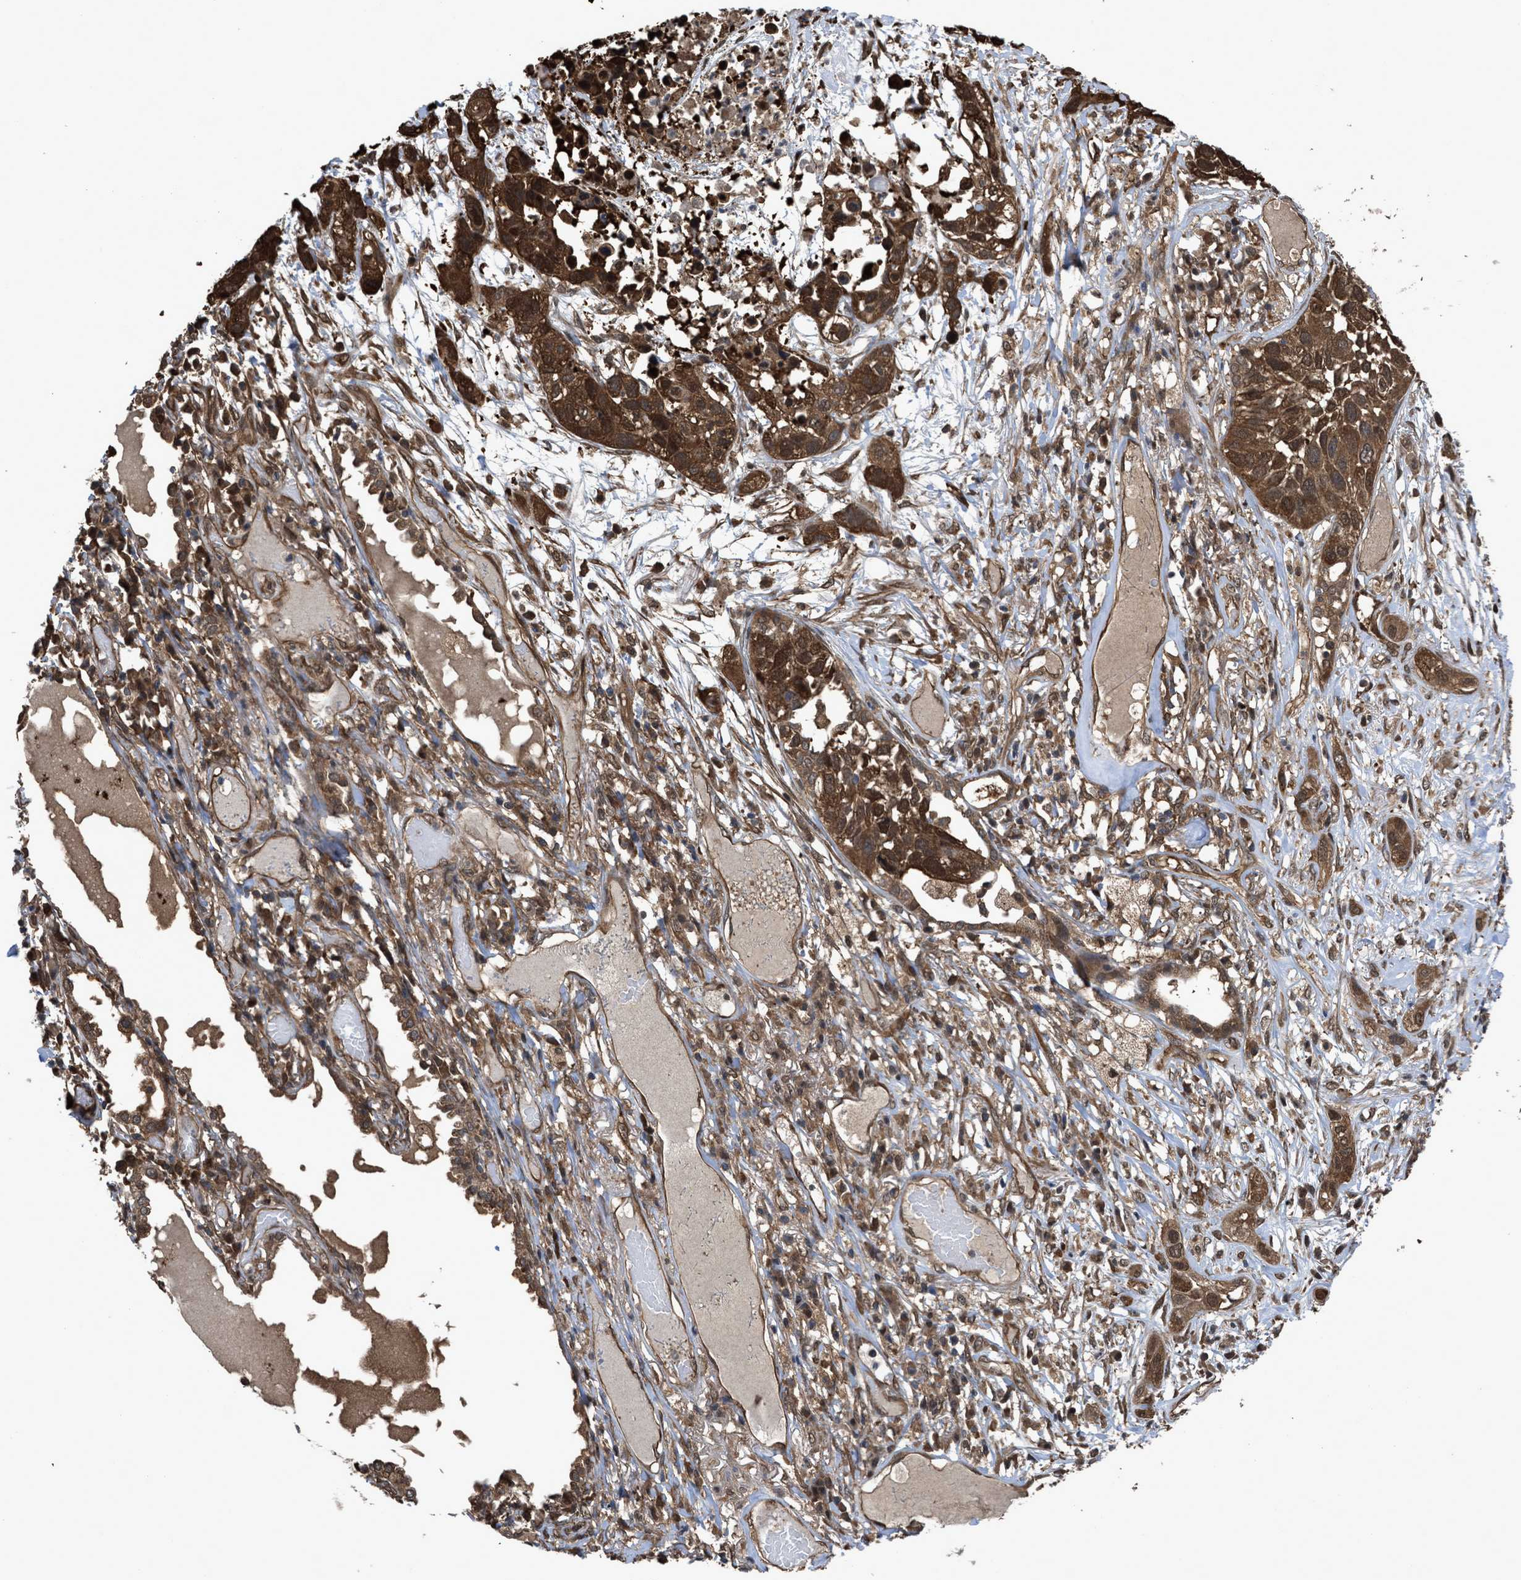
{"staining": {"intensity": "moderate", "quantity": ">75%", "location": "cytoplasmic/membranous,nuclear"}, "tissue": "lung cancer", "cell_type": "Tumor cells", "image_type": "cancer", "snomed": [{"axis": "morphology", "description": "Squamous cell carcinoma, NOS"}, {"axis": "topography", "description": "Lung"}], "caption": "A high-resolution micrograph shows immunohistochemistry staining of lung cancer (squamous cell carcinoma), which displays moderate cytoplasmic/membranous and nuclear expression in approximately >75% of tumor cells.", "gene": "YWHAG", "patient": {"sex": "male", "age": 71}}